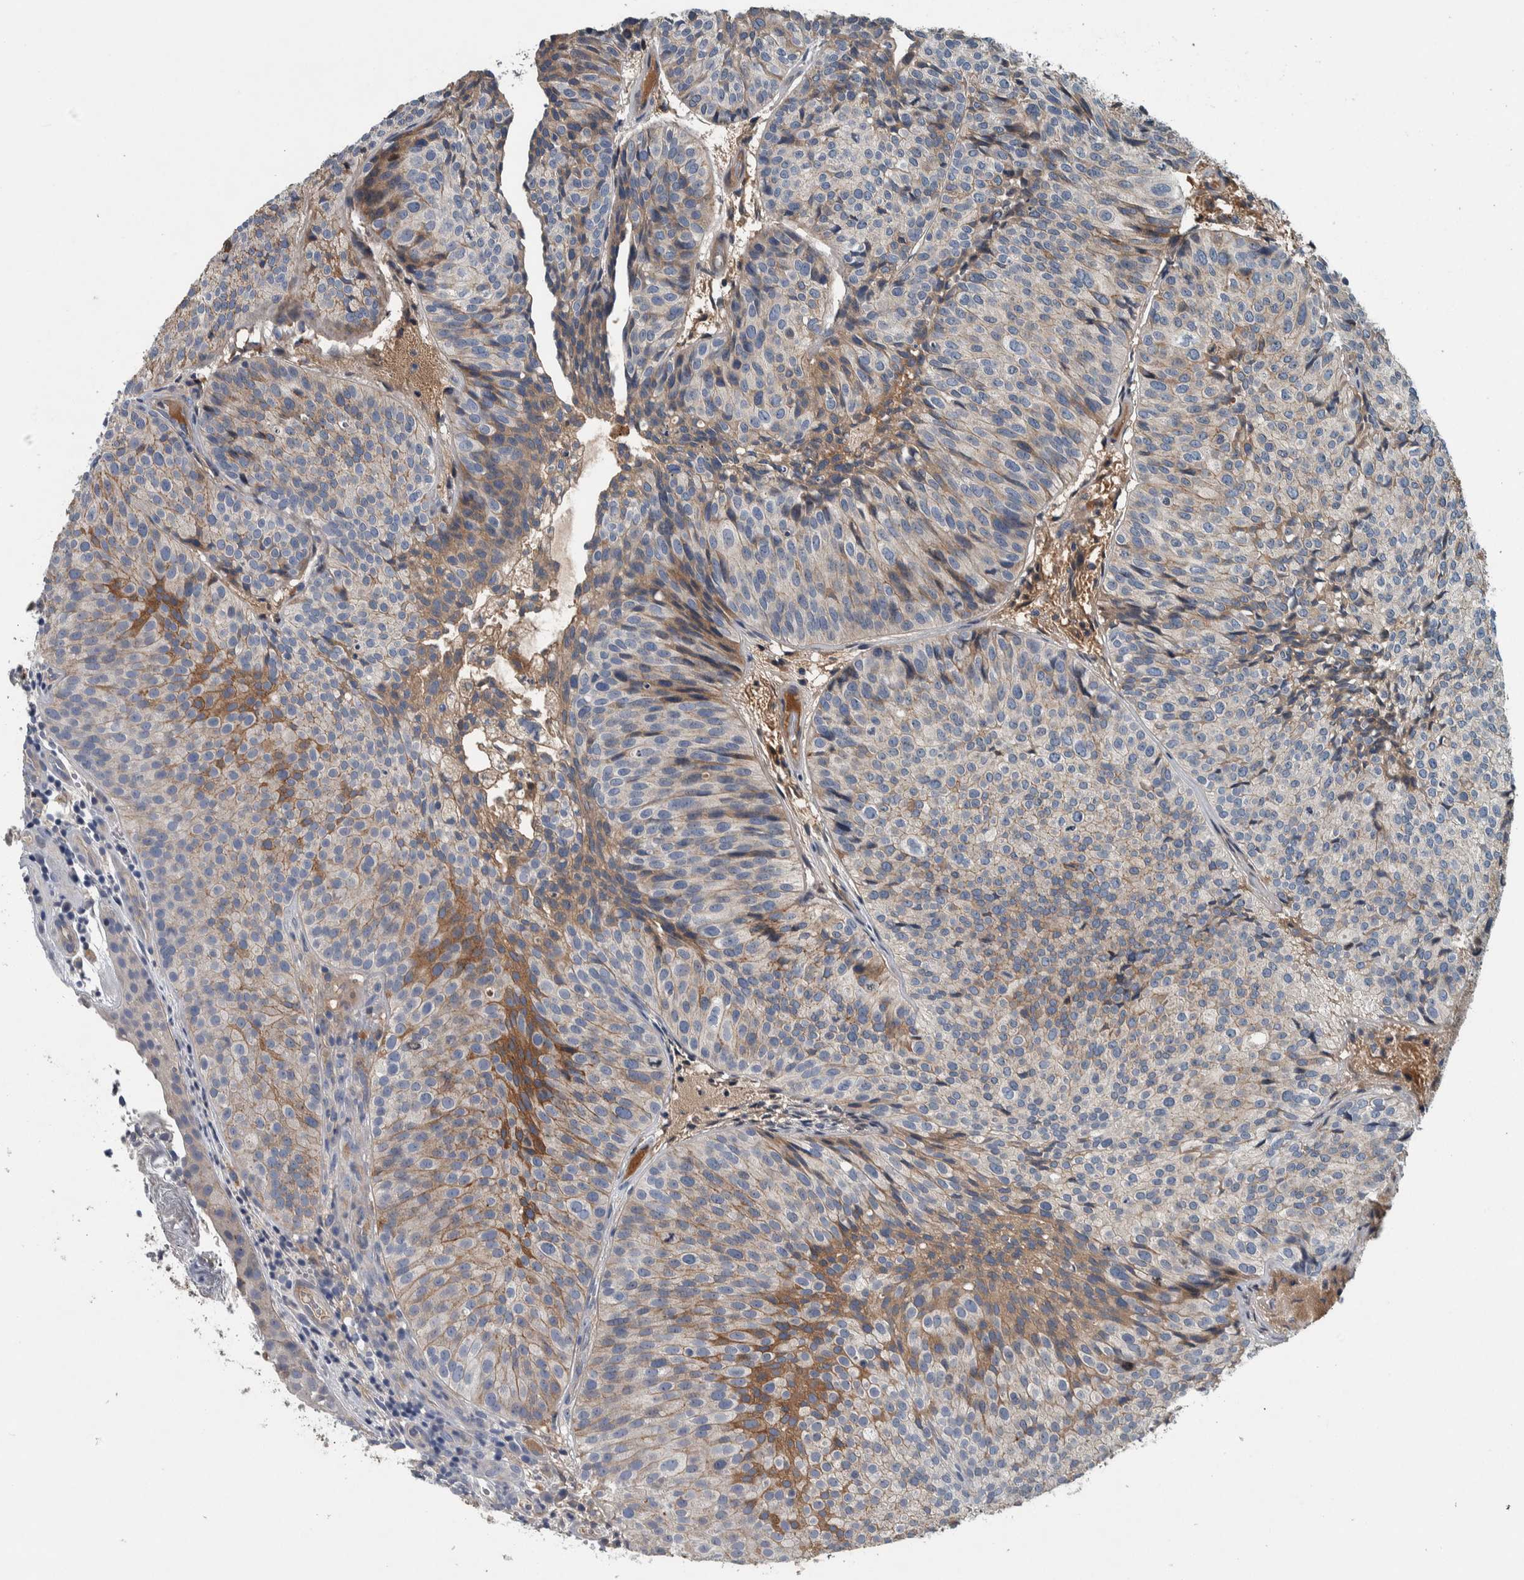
{"staining": {"intensity": "moderate", "quantity": "<25%", "location": "cytoplasmic/membranous"}, "tissue": "urothelial cancer", "cell_type": "Tumor cells", "image_type": "cancer", "snomed": [{"axis": "morphology", "description": "Urothelial carcinoma, Low grade"}, {"axis": "topography", "description": "Urinary bladder"}], "caption": "Urothelial cancer was stained to show a protein in brown. There is low levels of moderate cytoplasmic/membranous expression in approximately <25% of tumor cells.", "gene": "SERPINC1", "patient": {"sex": "male", "age": 86}}